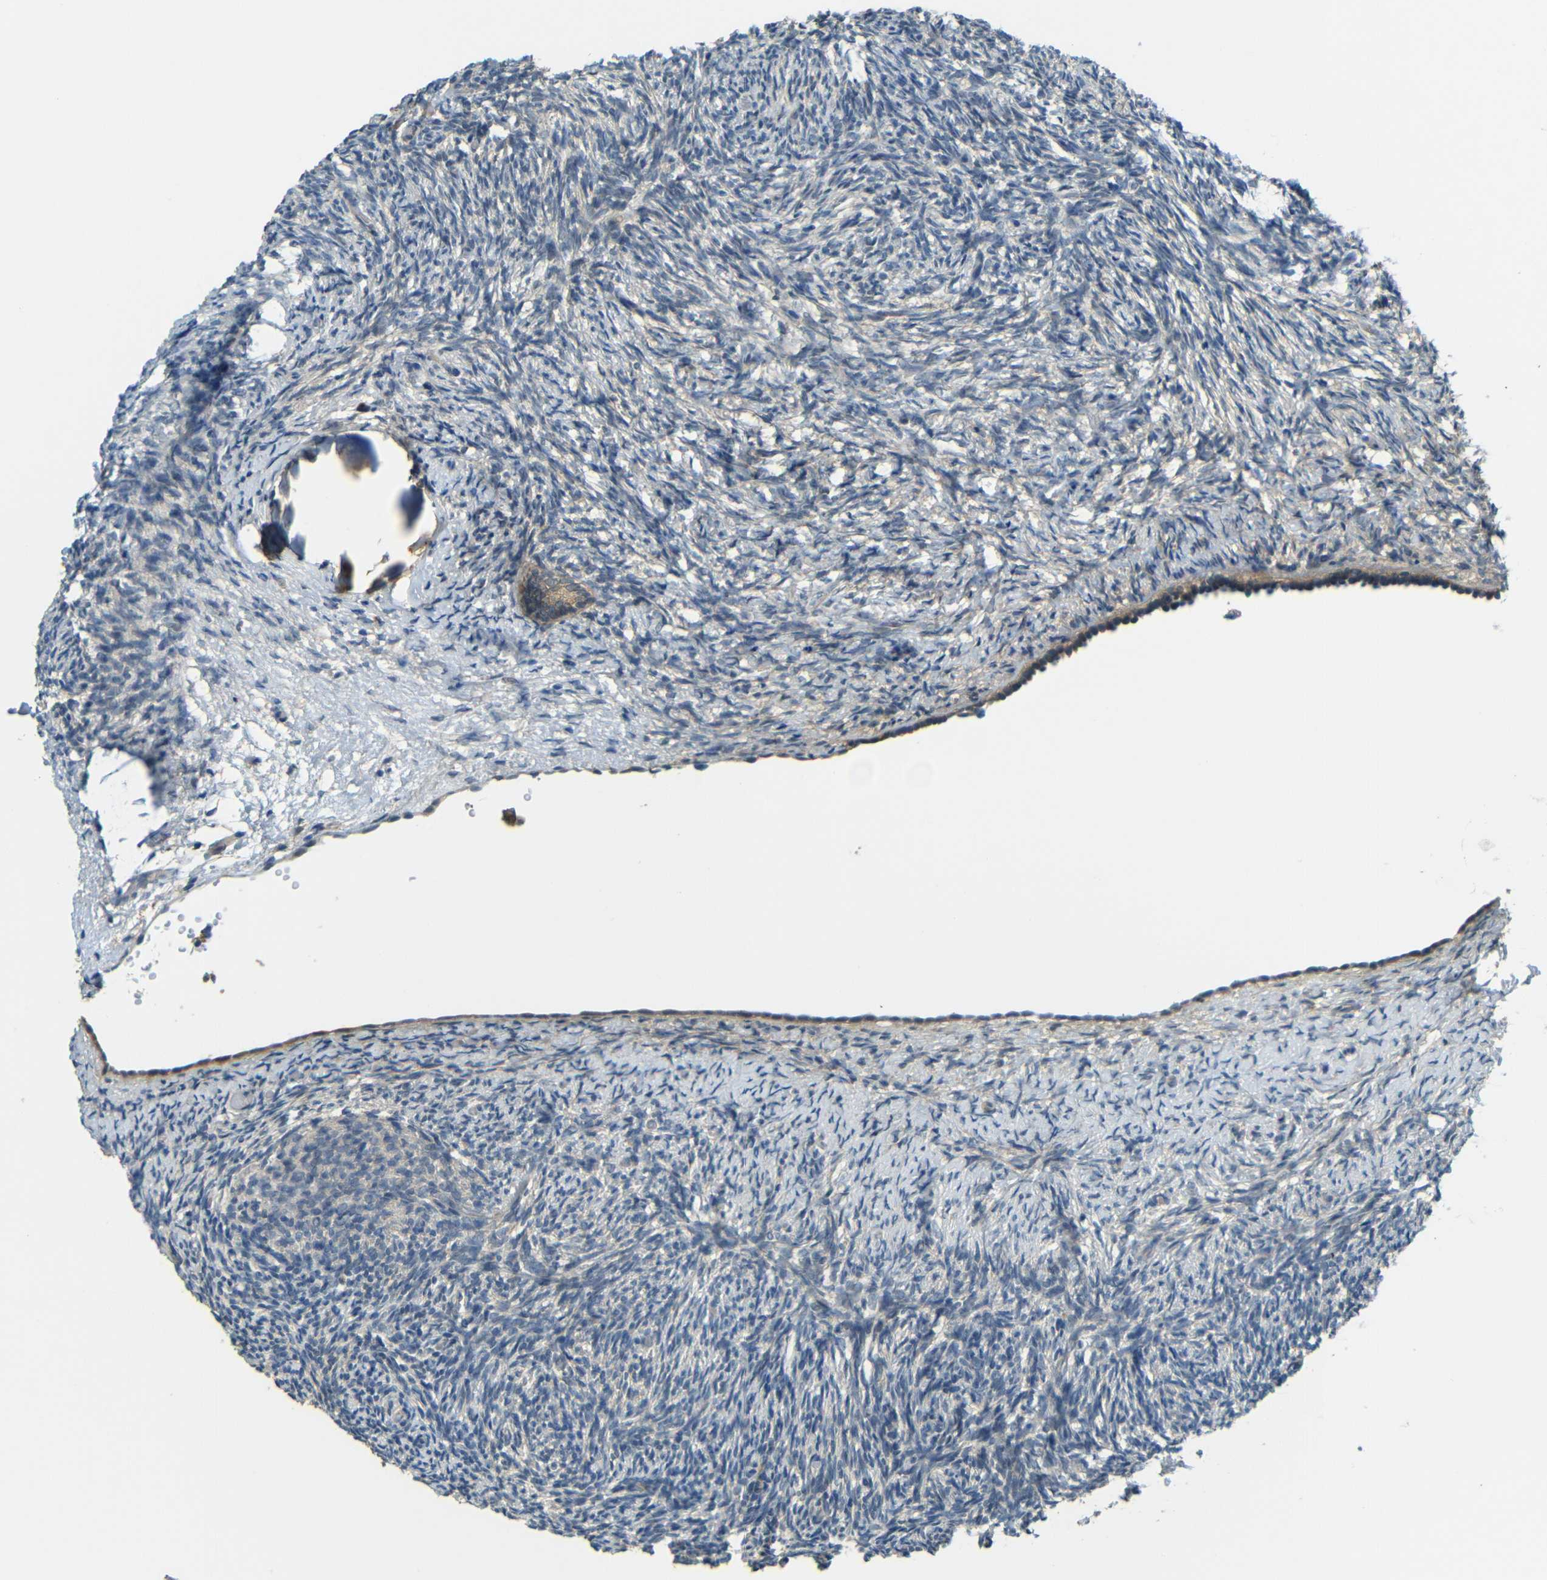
{"staining": {"intensity": "negative", "quantity": "none", "location": "none"}, "tissue": "ovary", "cell_type": "Ovarian stroma cells", "image_type": "normal", "snomed": [{"axis": "morphology", "description": "Normal tissue, NOS"}, {"axis": "topography", "description": "Ovary"}], "caption": "The image demonstrates no staining of ovarian stroma cells in unremarkable ovary. (IHC, brightfield microscopy, high magnification).", "gene": "FNDC3A", "patient": {"sex": "female", "age": 60}}